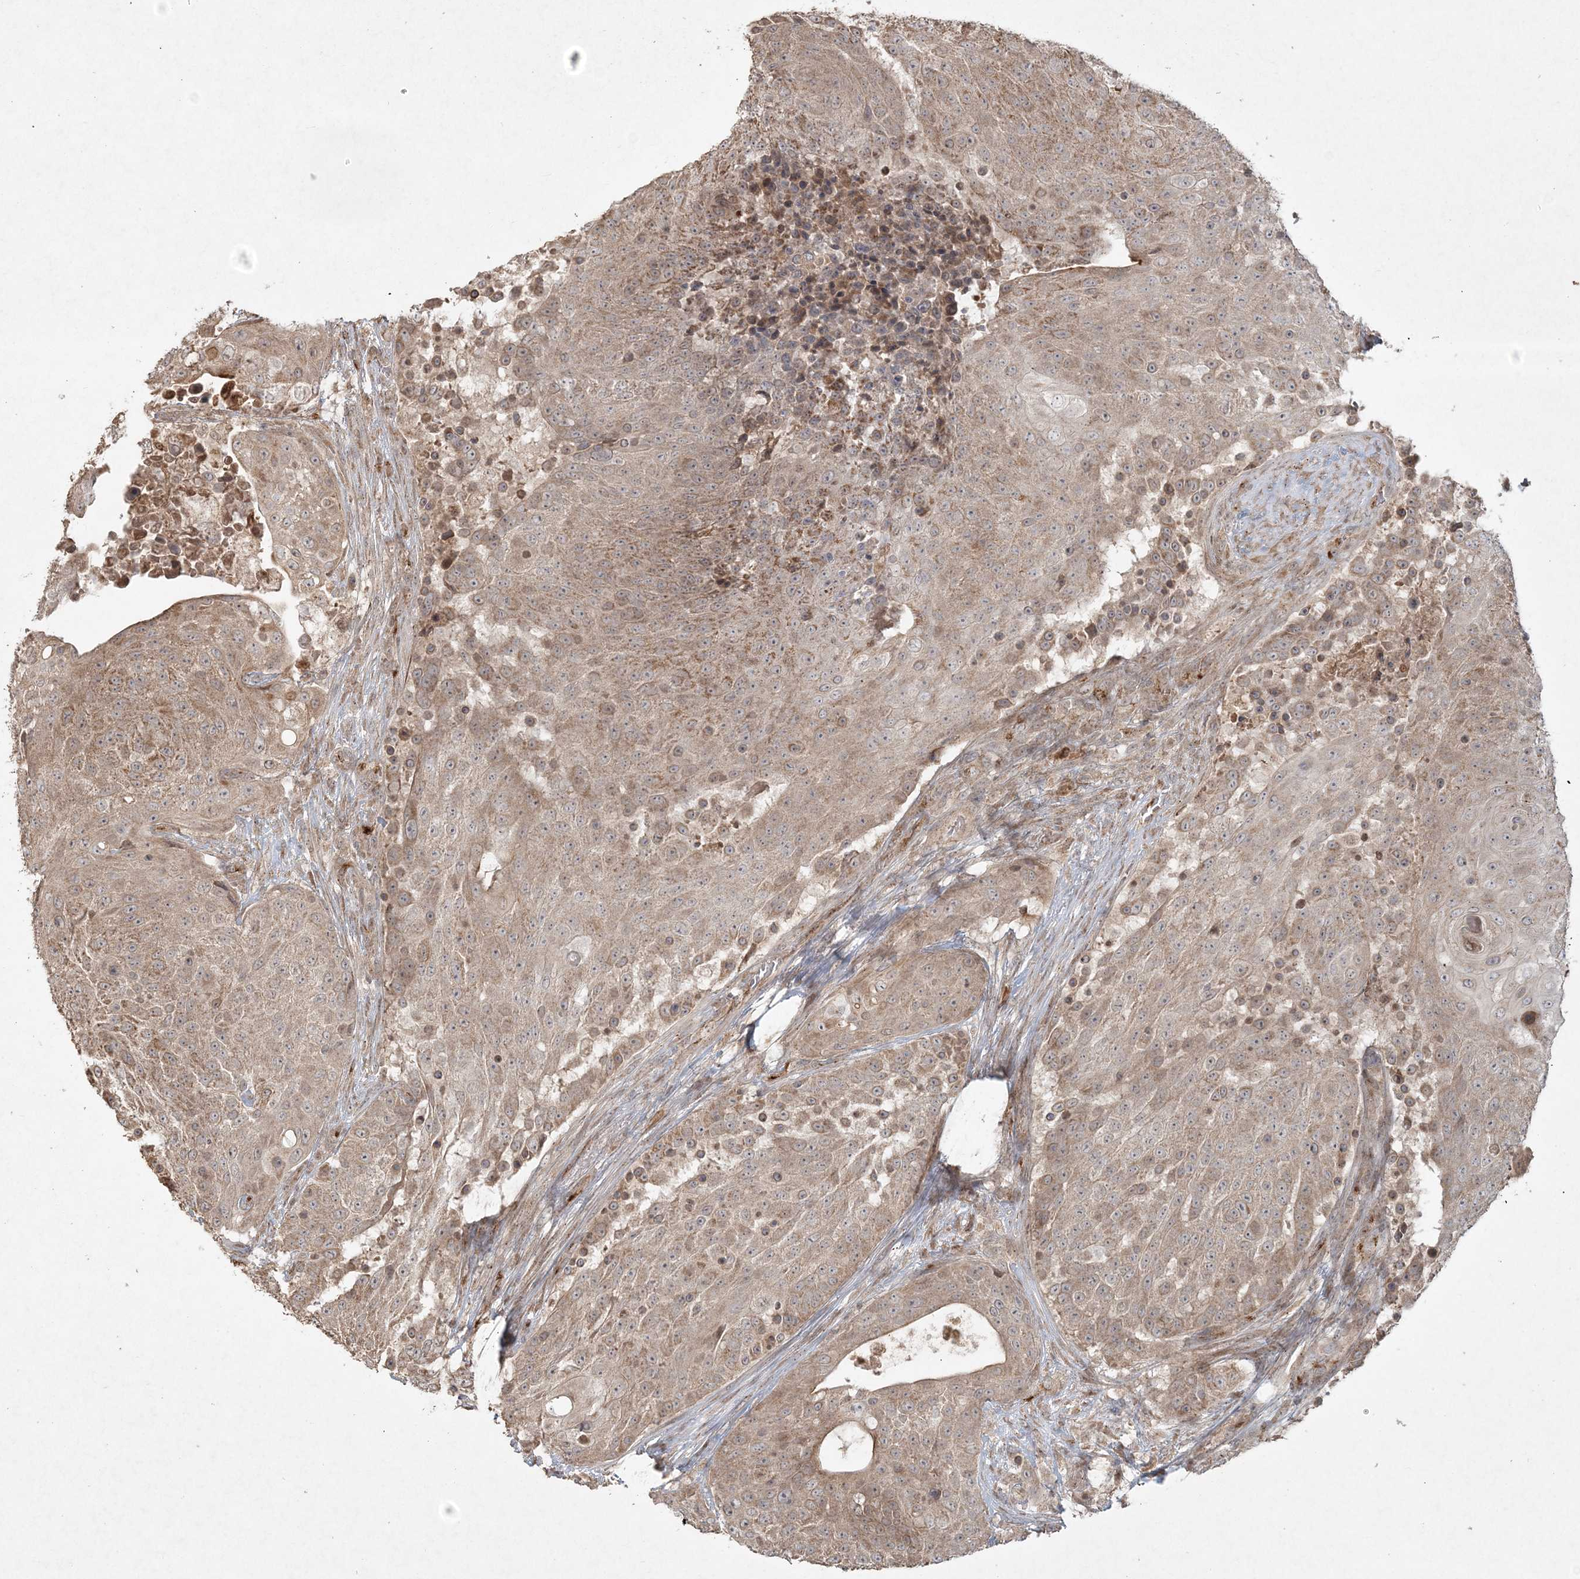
{"staining": {"intensity": "moderate", "quantity": "25%-75%", "location": "cytoplasmic/membranous"}, "tissue": "urothelial cancer", "cell_type": "Tumor cells", "image_type": "cancer", "snomed": [{"axis": "morphology", "description": "Urothelial carcinoma, High grade"}, {"axis": "topography", "description": "Urinary bladder"}], "caption": "Urothelial cancer stained for a protein shows moderate cytoplasmic/membranous positivity in tumor cells.", "gene": "ANAPC16", "patient": {"sex": "female", "age": 63}}